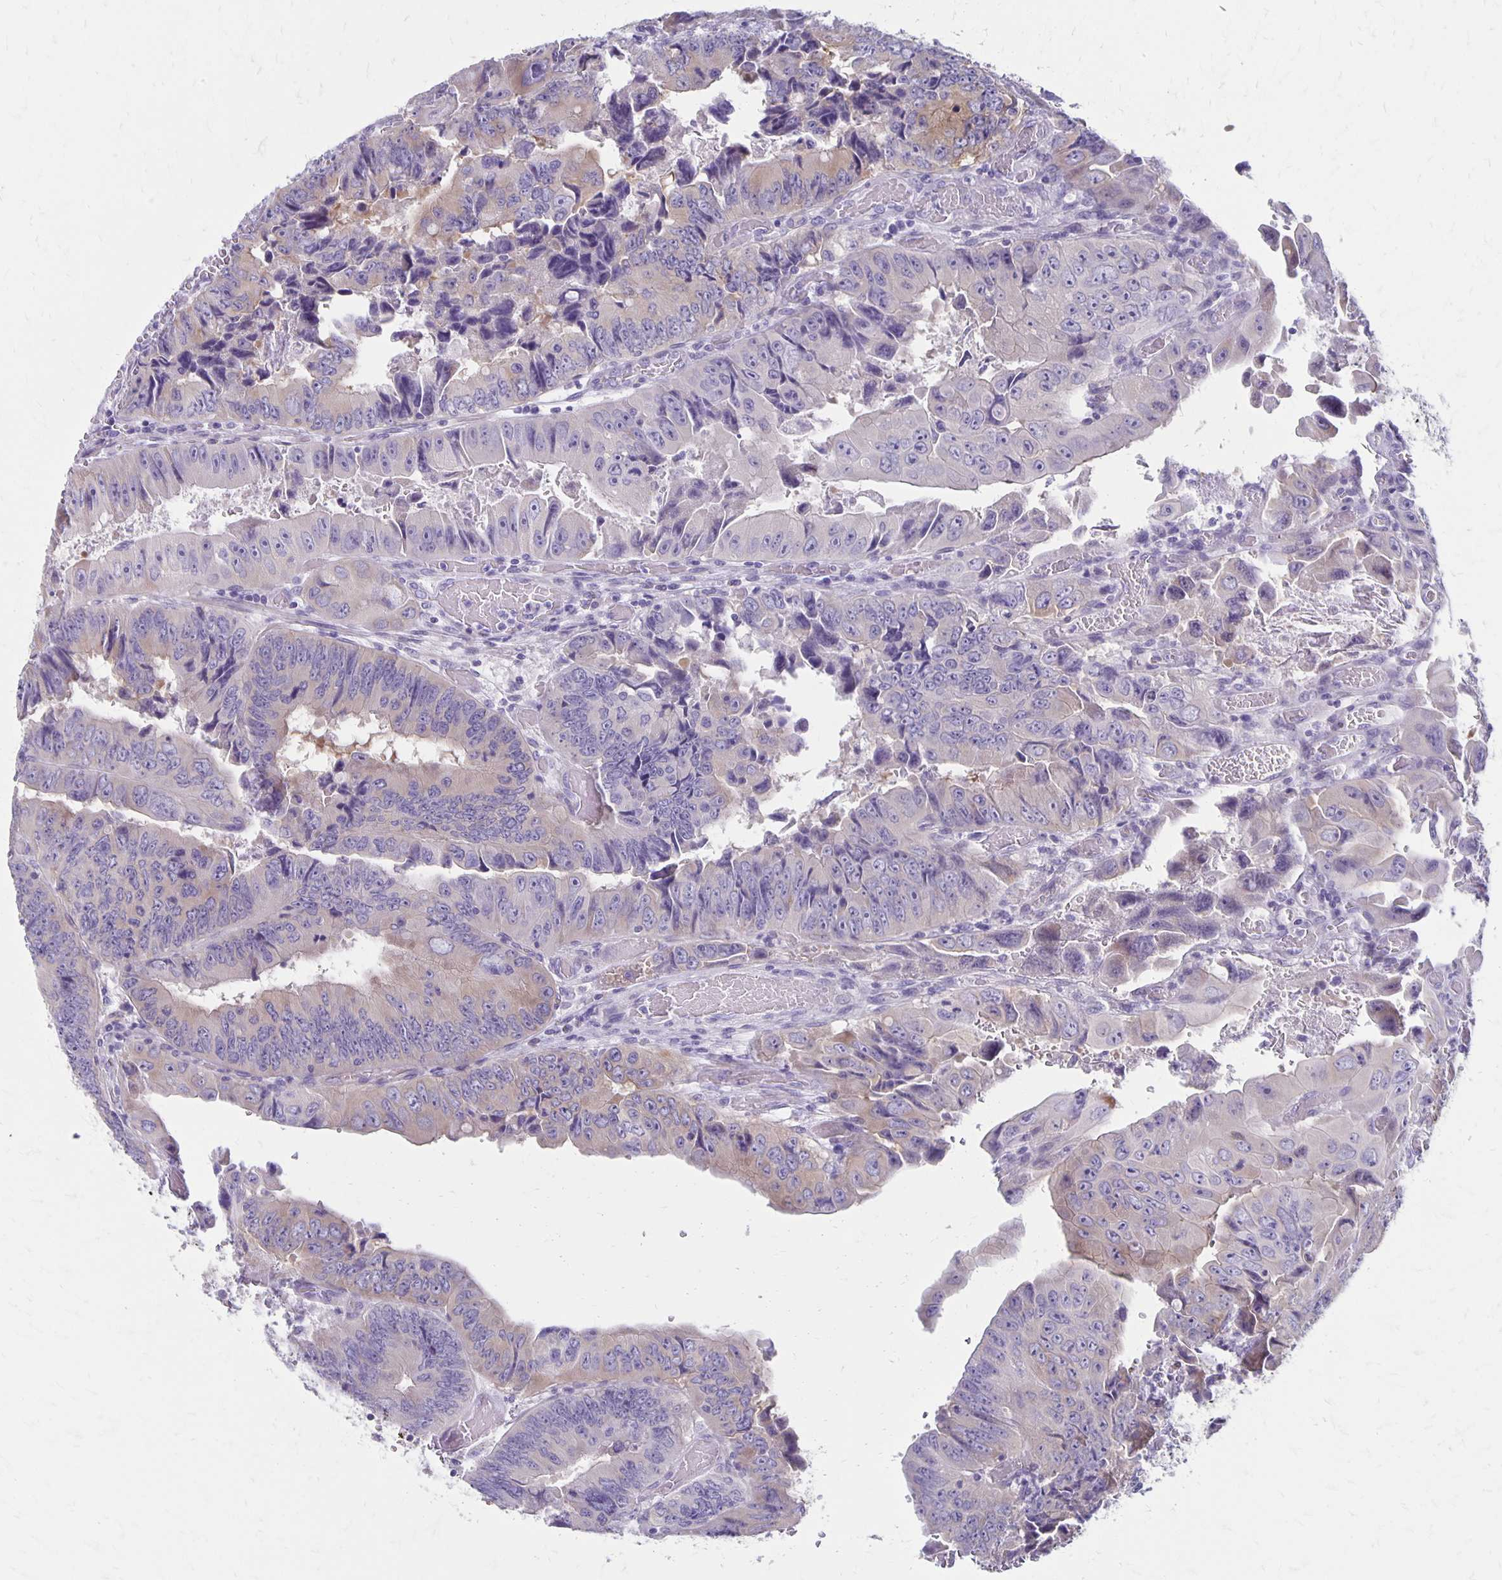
{"staining": {"intensity": "negative", "quantity": "none", "location": "none"}, "tissue": "colorectal cancer", "cell_type": "Tumor cells", "image_type": "cancer", "snomed": [{"axis": "morphology", "description": "Adenocarcinoma, NOS"}, {"axis": "topography", "description": "Colon"}], "caption": "The micrograph exhibits no staining of tumor cells in colorectal cancer (adenocarcinoma).", "gene": "HOMER1", "patient": {"sex": "female", "age": 84}}